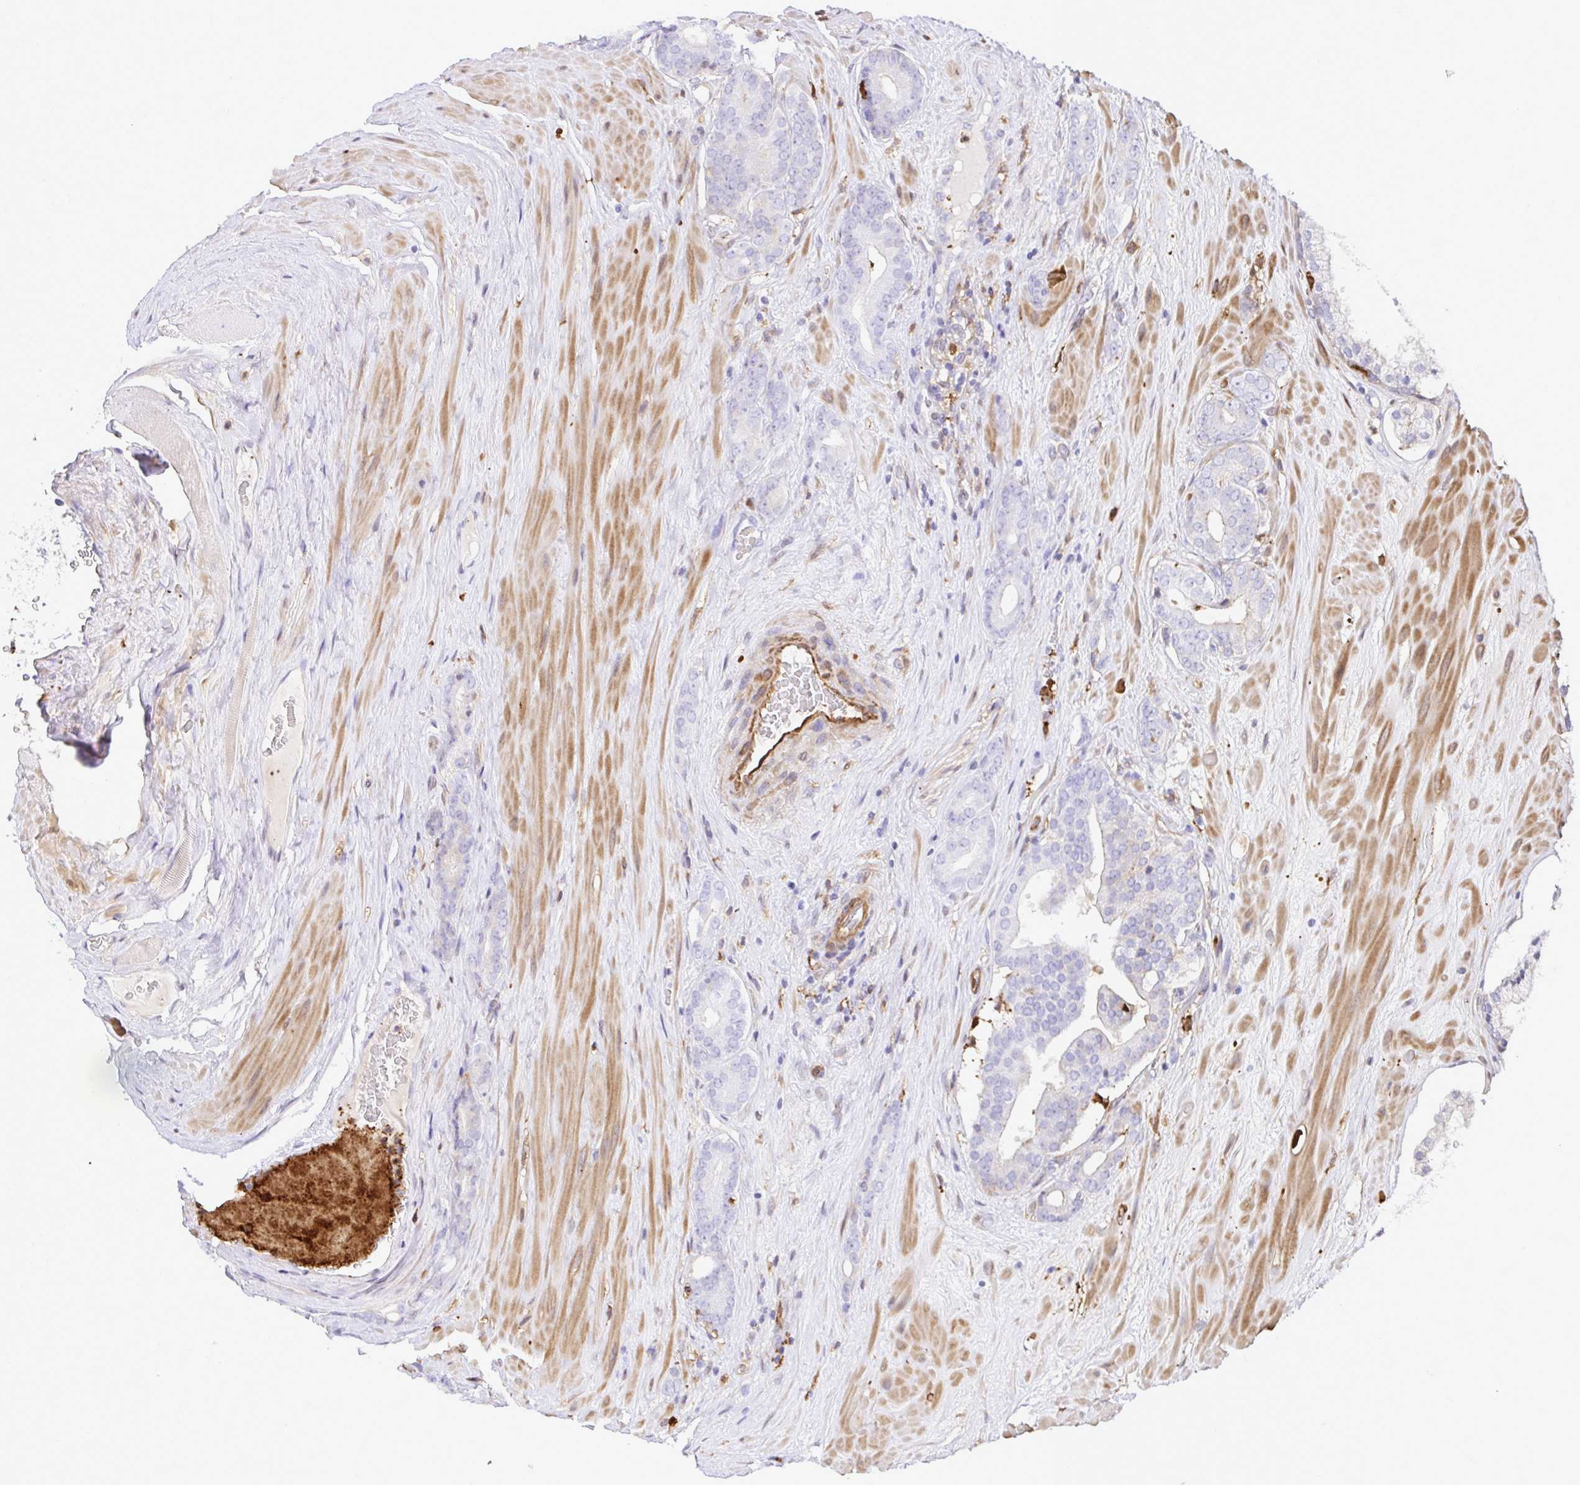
{"staining": {"intensity": "weak", "quantity": "<25%", "location": "cytoplasmic/membranous"}, "tissue": "prostate cancer", "cell_type": "Tumor cells", "image_type": "cancer", "snomed": [{"axis": "morphology", "description": "Adenocarcinoma, High grade"}, {"axis": "topography", "description": "Prostate"}], "caption": "Tumor cells show no significant expression in prostate cancer. (DAB IHC visualized using brightfield microscopy, high magnification).", "gene": "GSN", "patient": {"sex": "male", "age": 66}}